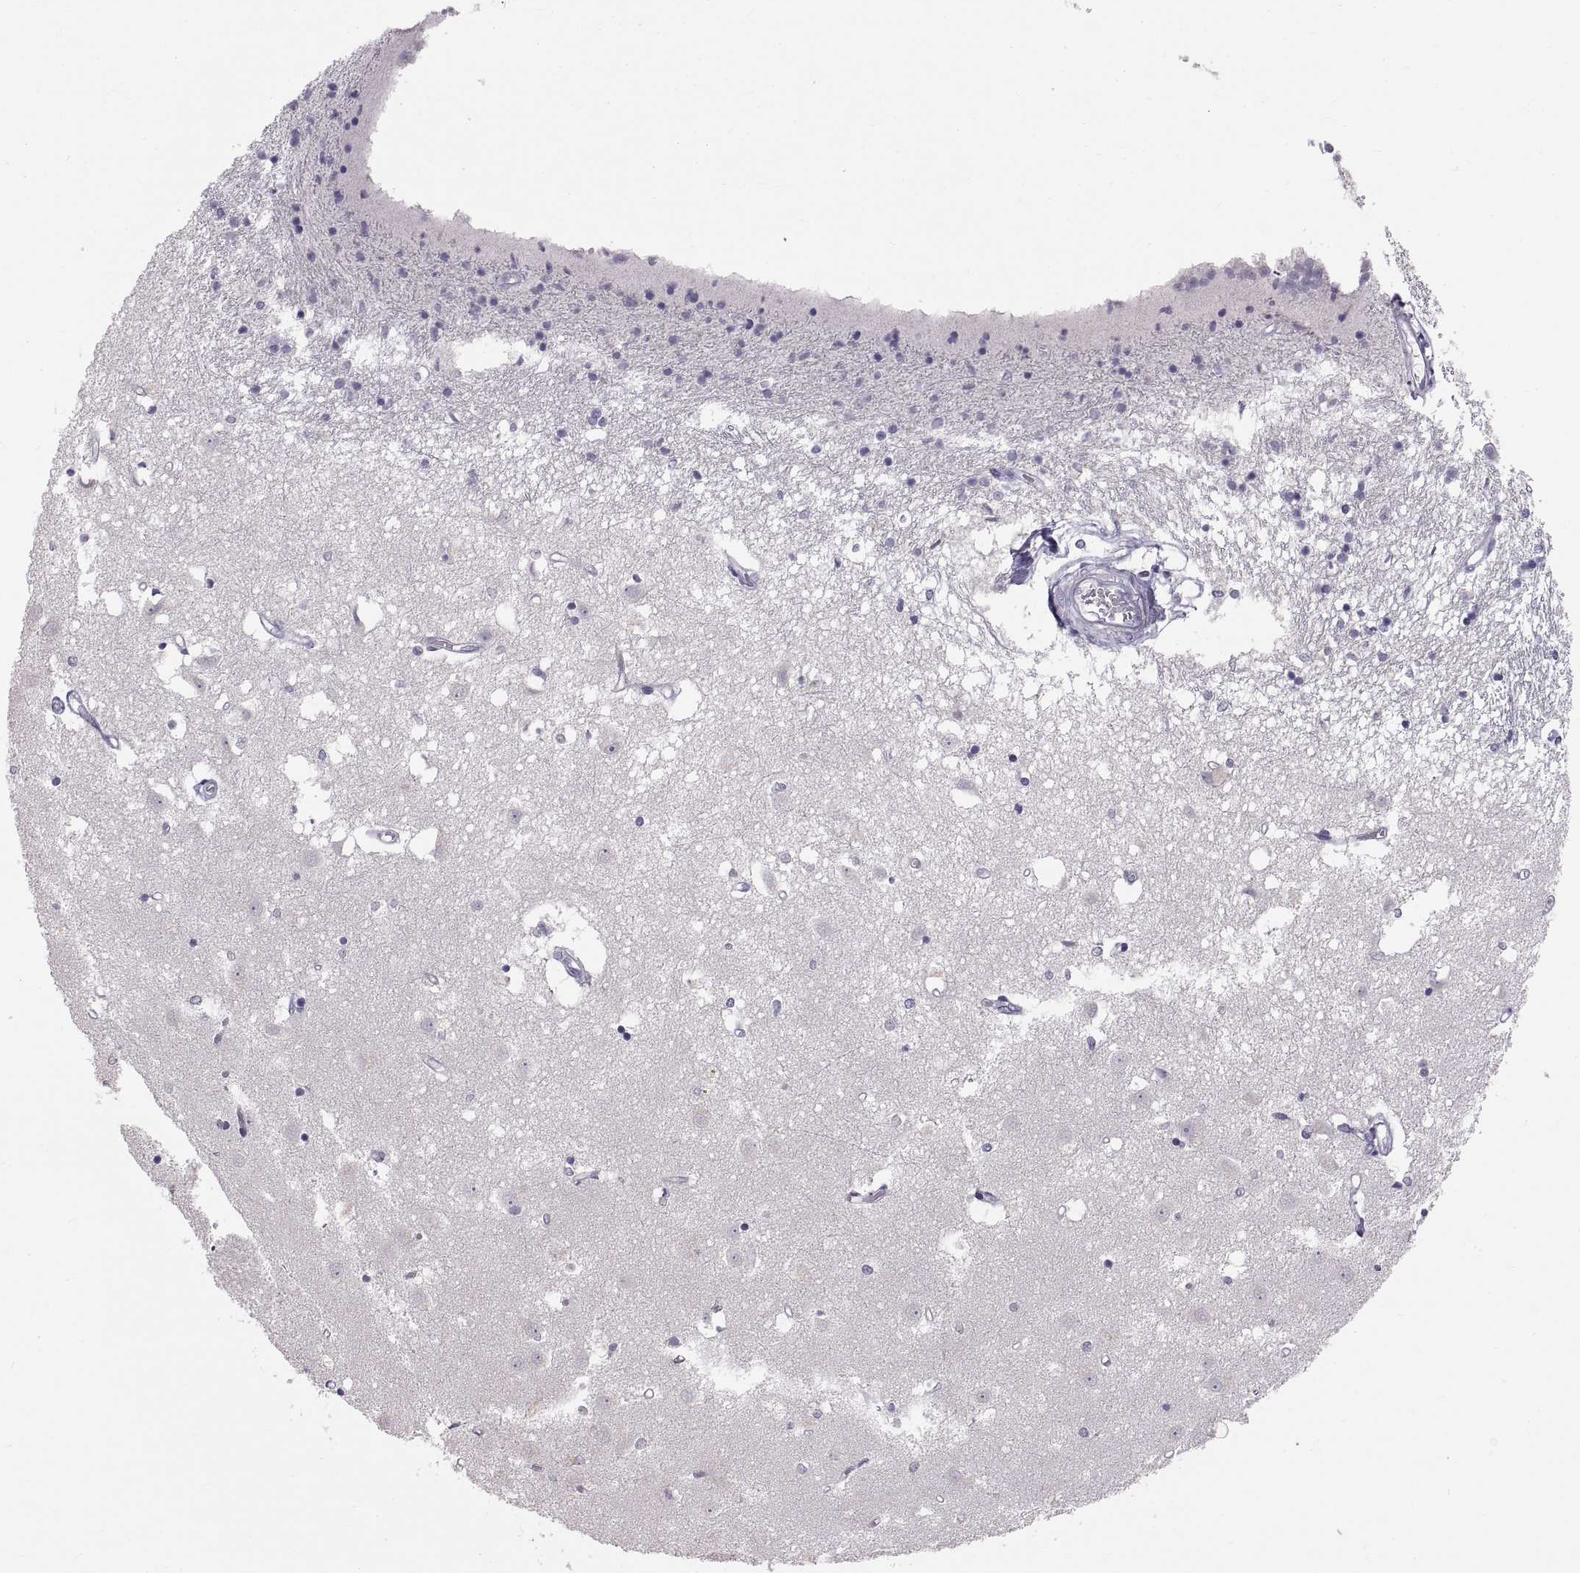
{"staining": {"intensity": "negative", "quantity": "none", "location": "none"}, "tissue": "caudate", "cell_type": "Glial cells", "image_type": "normal", "snomed": [{"axis": "morphology", "description": "Normal tissue, NOS"}, {"axis": "topography", "description": "Lateral ventricle wall"}], "caption": "Caudate stained for a protein using immunohistochemistry (IHC) shows no staining glial cells.", "gene": "WBP2NL", "patient": {"sex": "male", "age": 54}}